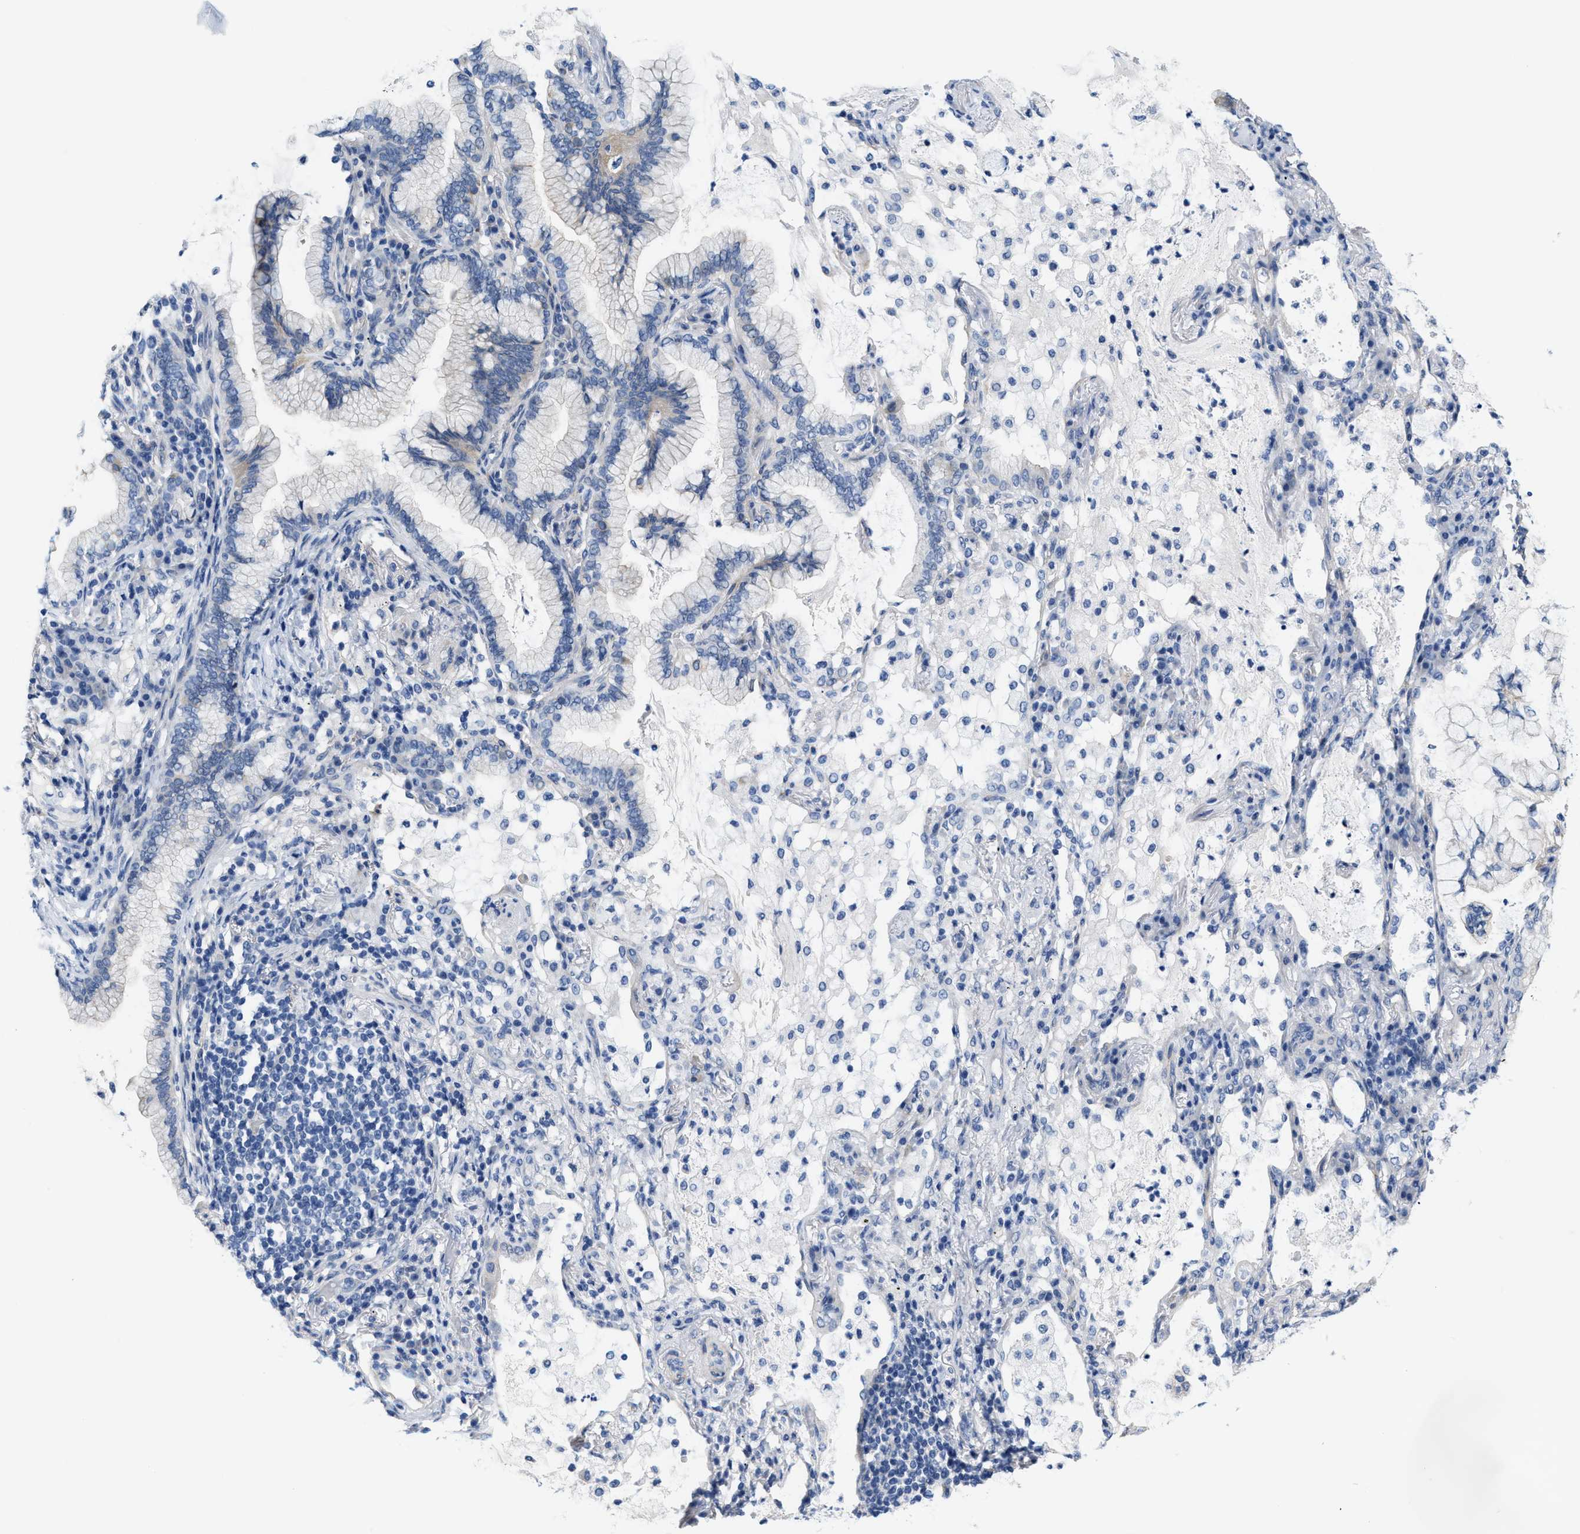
{"staining": {"intensity": "negative", "quantity": "none", "location": "none"}, "tissue": "lung cancer", "cell_type": "Tumor cells", "image_type": "cancer", "snomed": [{"axis": "morphology", "description": "Adenocarcinoma, NOS"}, {"axis": "topography", "description": "Lung"}], "caption": "This micrograph is of adenocarcinoma (lung) stained with IHC to label a protein in brown with the nuclei are counter-stained blue. There is no positivity in tumor cells. (IHC, brightfield microscopy, high magnification).", "gene": "DSCAM", "patient": {"sex": "female", "age": 70}}